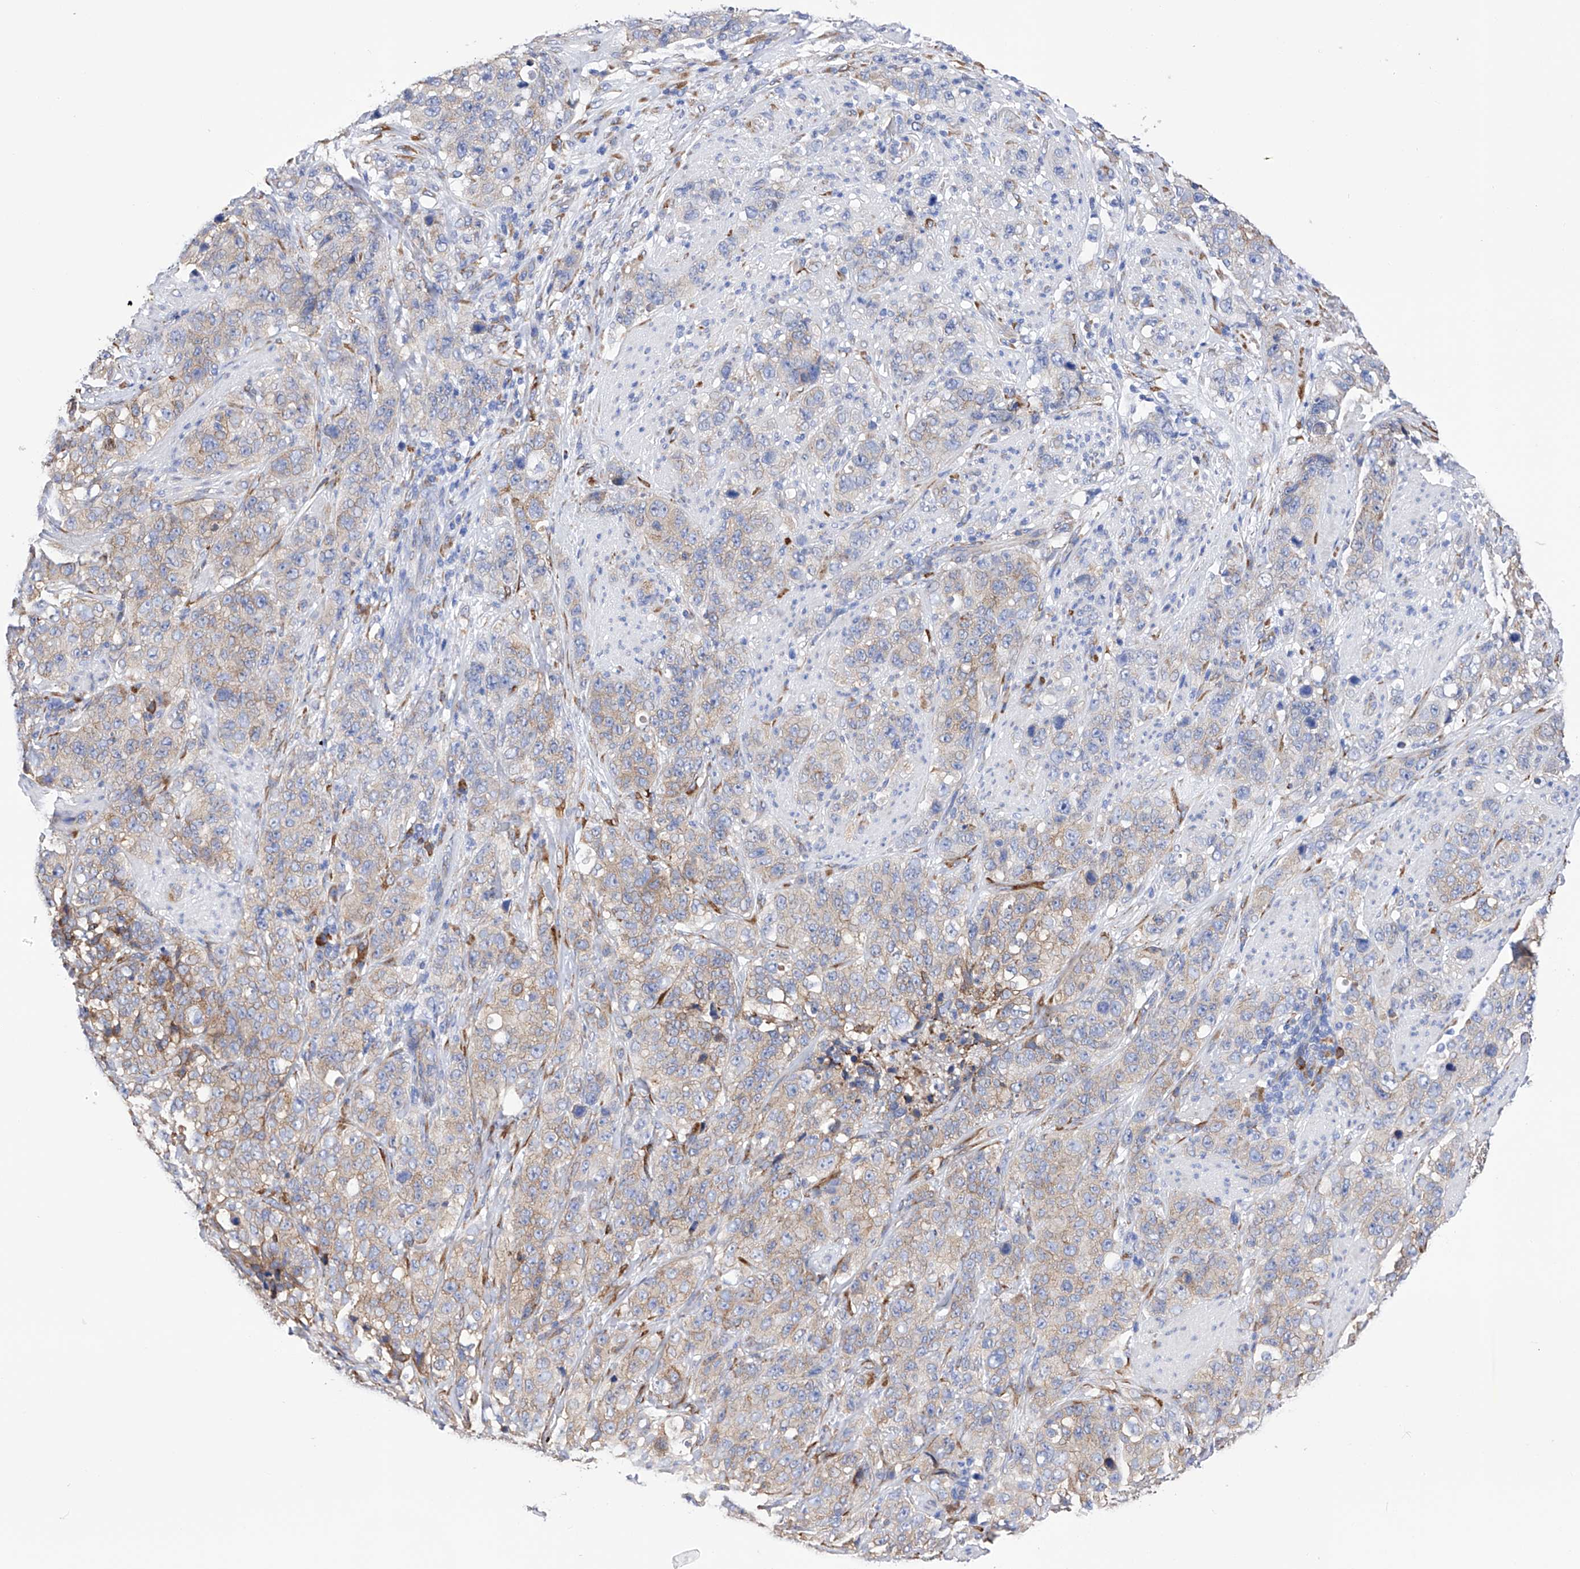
{"staining": {"intensity": "weak", "quantity": "25%-75%", "location": "cytoplasmic/membranous"}, "tissue": "stomach cancer", "cell_type": "Tumor cells", "image_type": "cancer", "snomed": [{"axis": "morphology", "description": "Adenocarcinoma, NOS"}, {"axis": "topography", "description": "Stomach"}], "caption": "Stomach adenocarcinoma stained for a protein (brown) exhibits weak cytoplasmic/membranous positive positivity in approximately 25%-75% of tumor cells.", "gene": "PDIA5", "patient": {"sex": "male", "age": 48}}